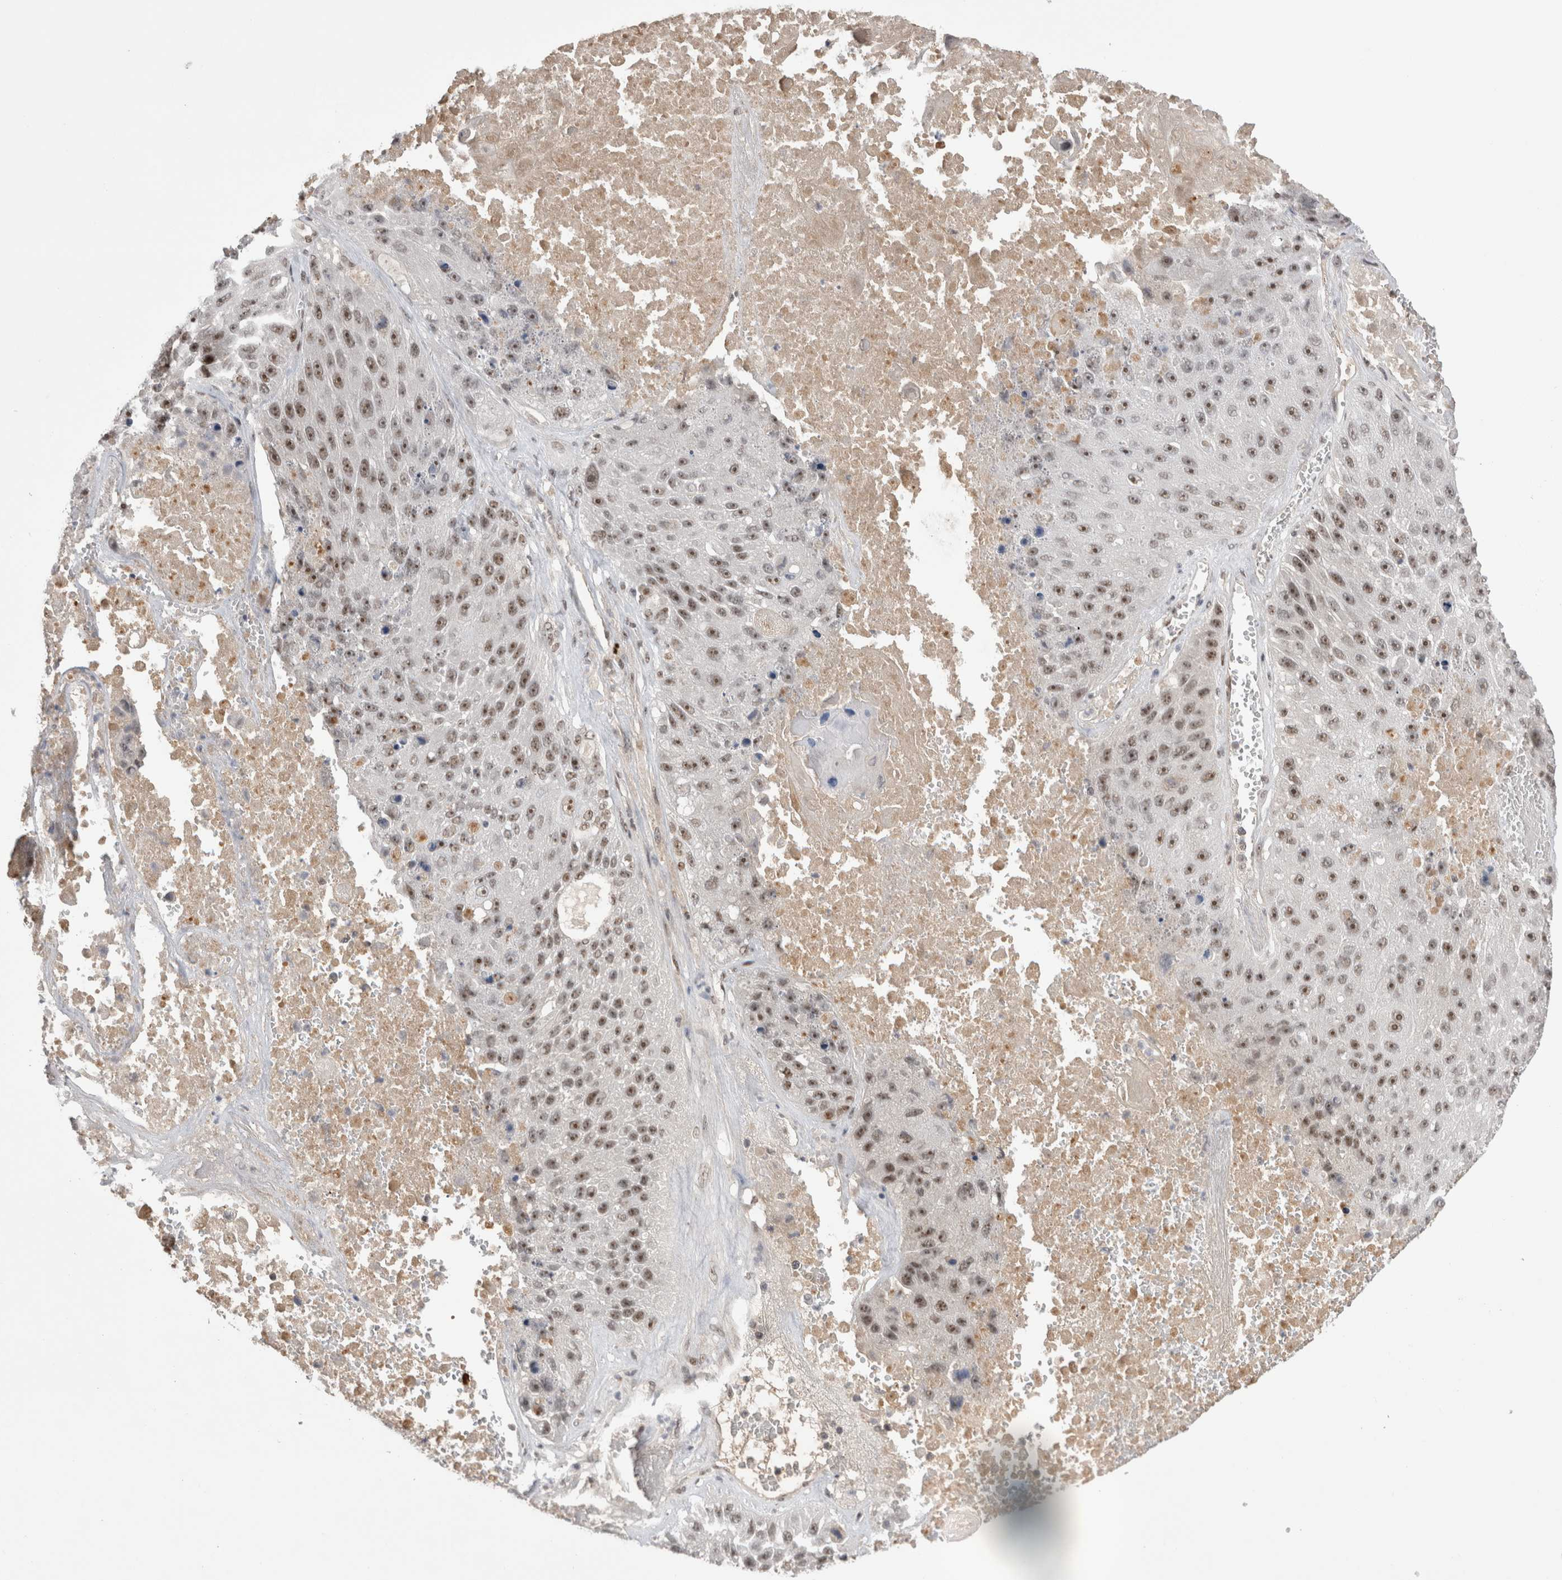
{"staining": {"intensity": "moderate", "quantity": ">75%", "location": "nuclear"}, "tissue": "lung cancer", "cell_type": "Tumor cells", "image_type": "cancer", "snomed": [{"axis": "morphology", "description": "Squamous cell carcinoma, NOS"}, {"axis": "topography", "description": "Lung"}], "caption": "IHC (DAB) staining of lung cancer exhibits moderate nuclear protein expression in approximately >75% of tumor cells. Immunohistochemistry (ihc) stains the protein in brown and the nuclei are stained blue.", "gene": "ZNF24", "patient": {"sex": "male", "age": 61}}